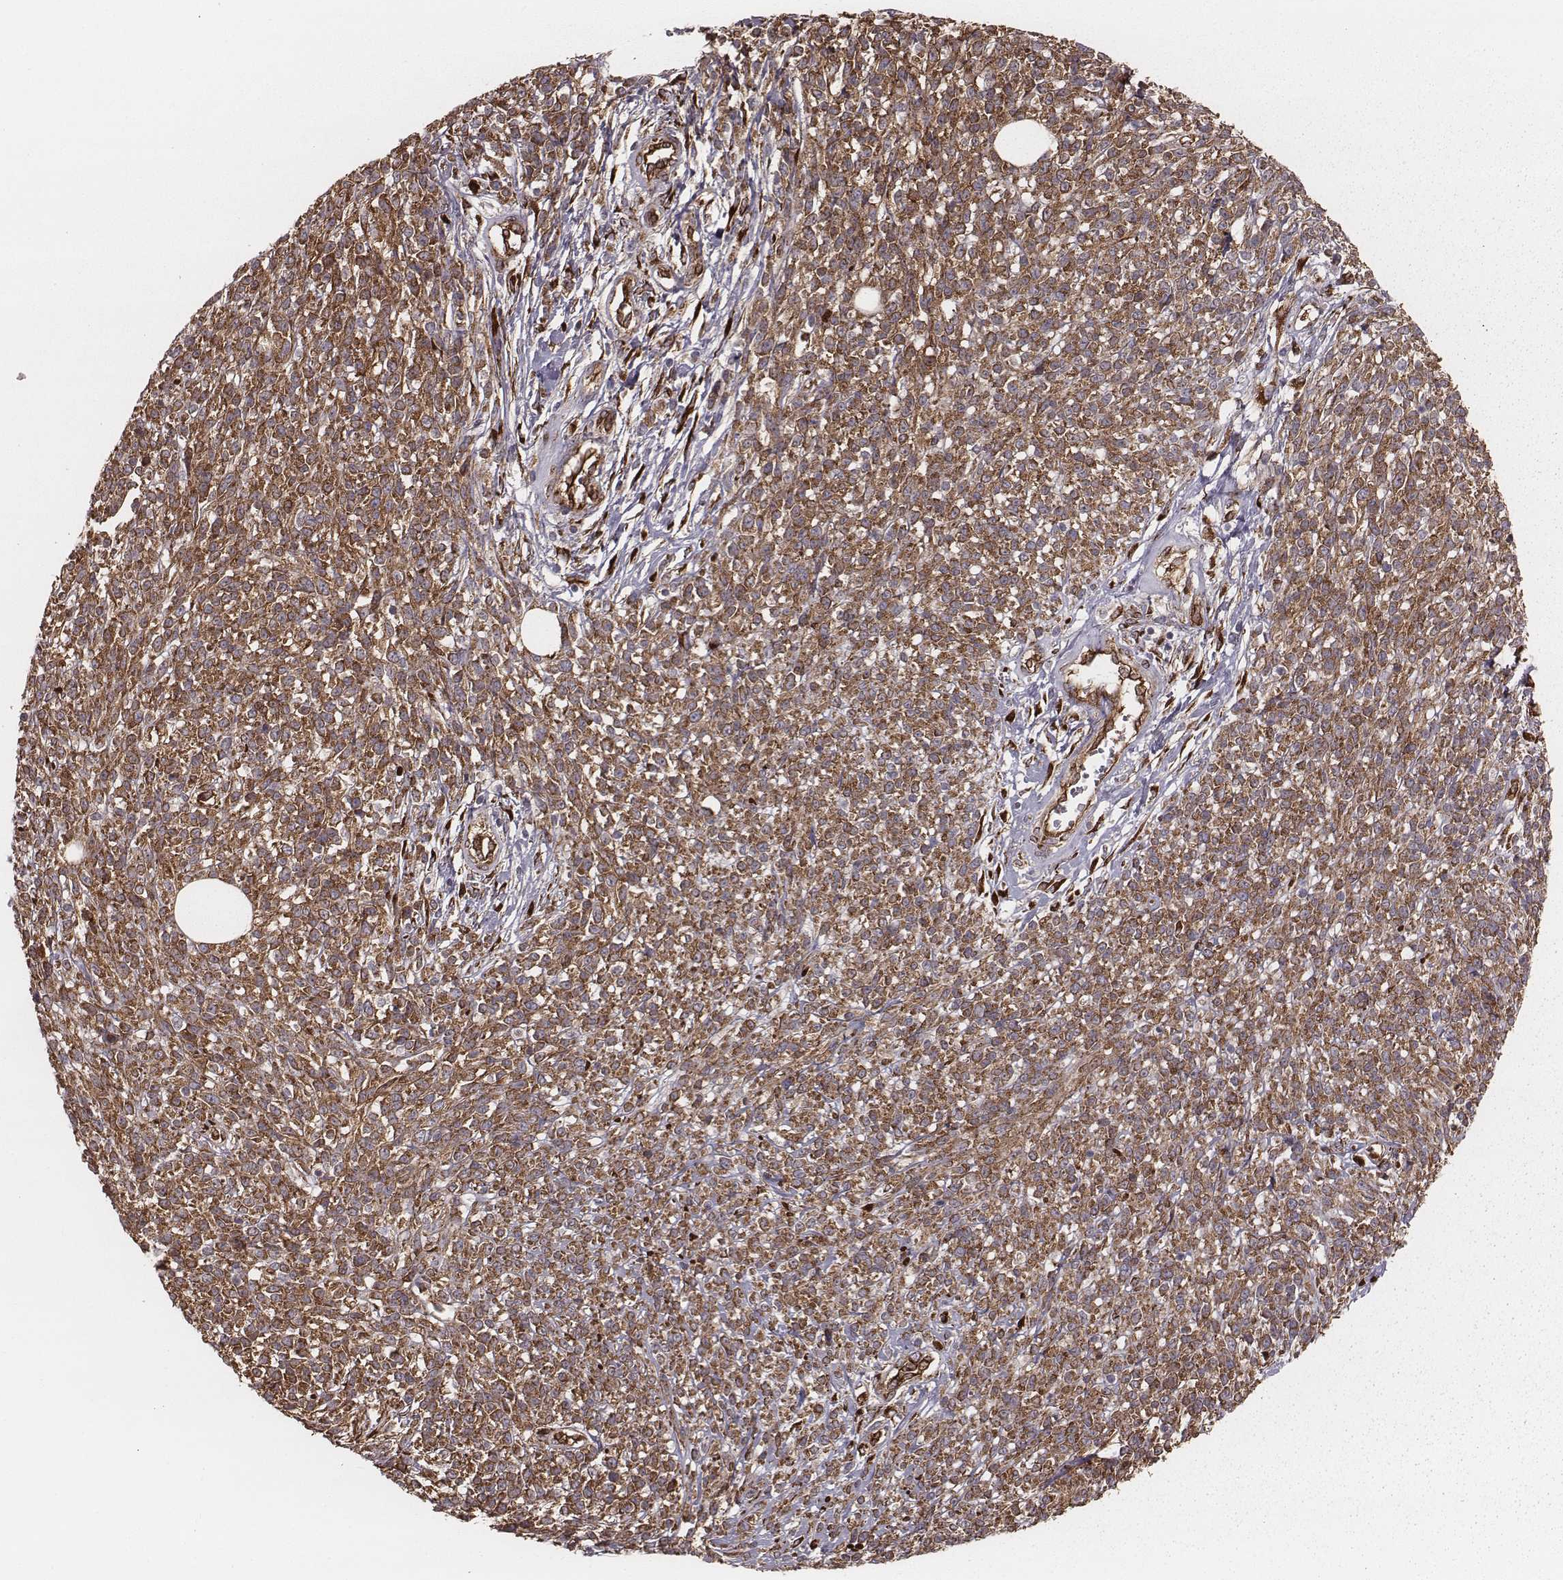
{"staining": {"intensity": "moderate", "quantity": ">75%", "location": "cytoplasmic/membranous"}, "tissue": "melanoma", "cell_type": "Tumor cells", "image_type": "cancer", "snomed": [{"axis": "morphology", "description": "Malignant melanoma, NOS"}, {"axis": "topography", "description": "Skin"}, {"axis": "topography", "description": "Skin of trunk"}], "caption": "Moderate cytoplasmic/membranous protein staining is appreciated in approximately >75% of tumor cells in malignant melanoma.", "gene": "PALMD", "patient": {"sex": "male", "age": 74}}